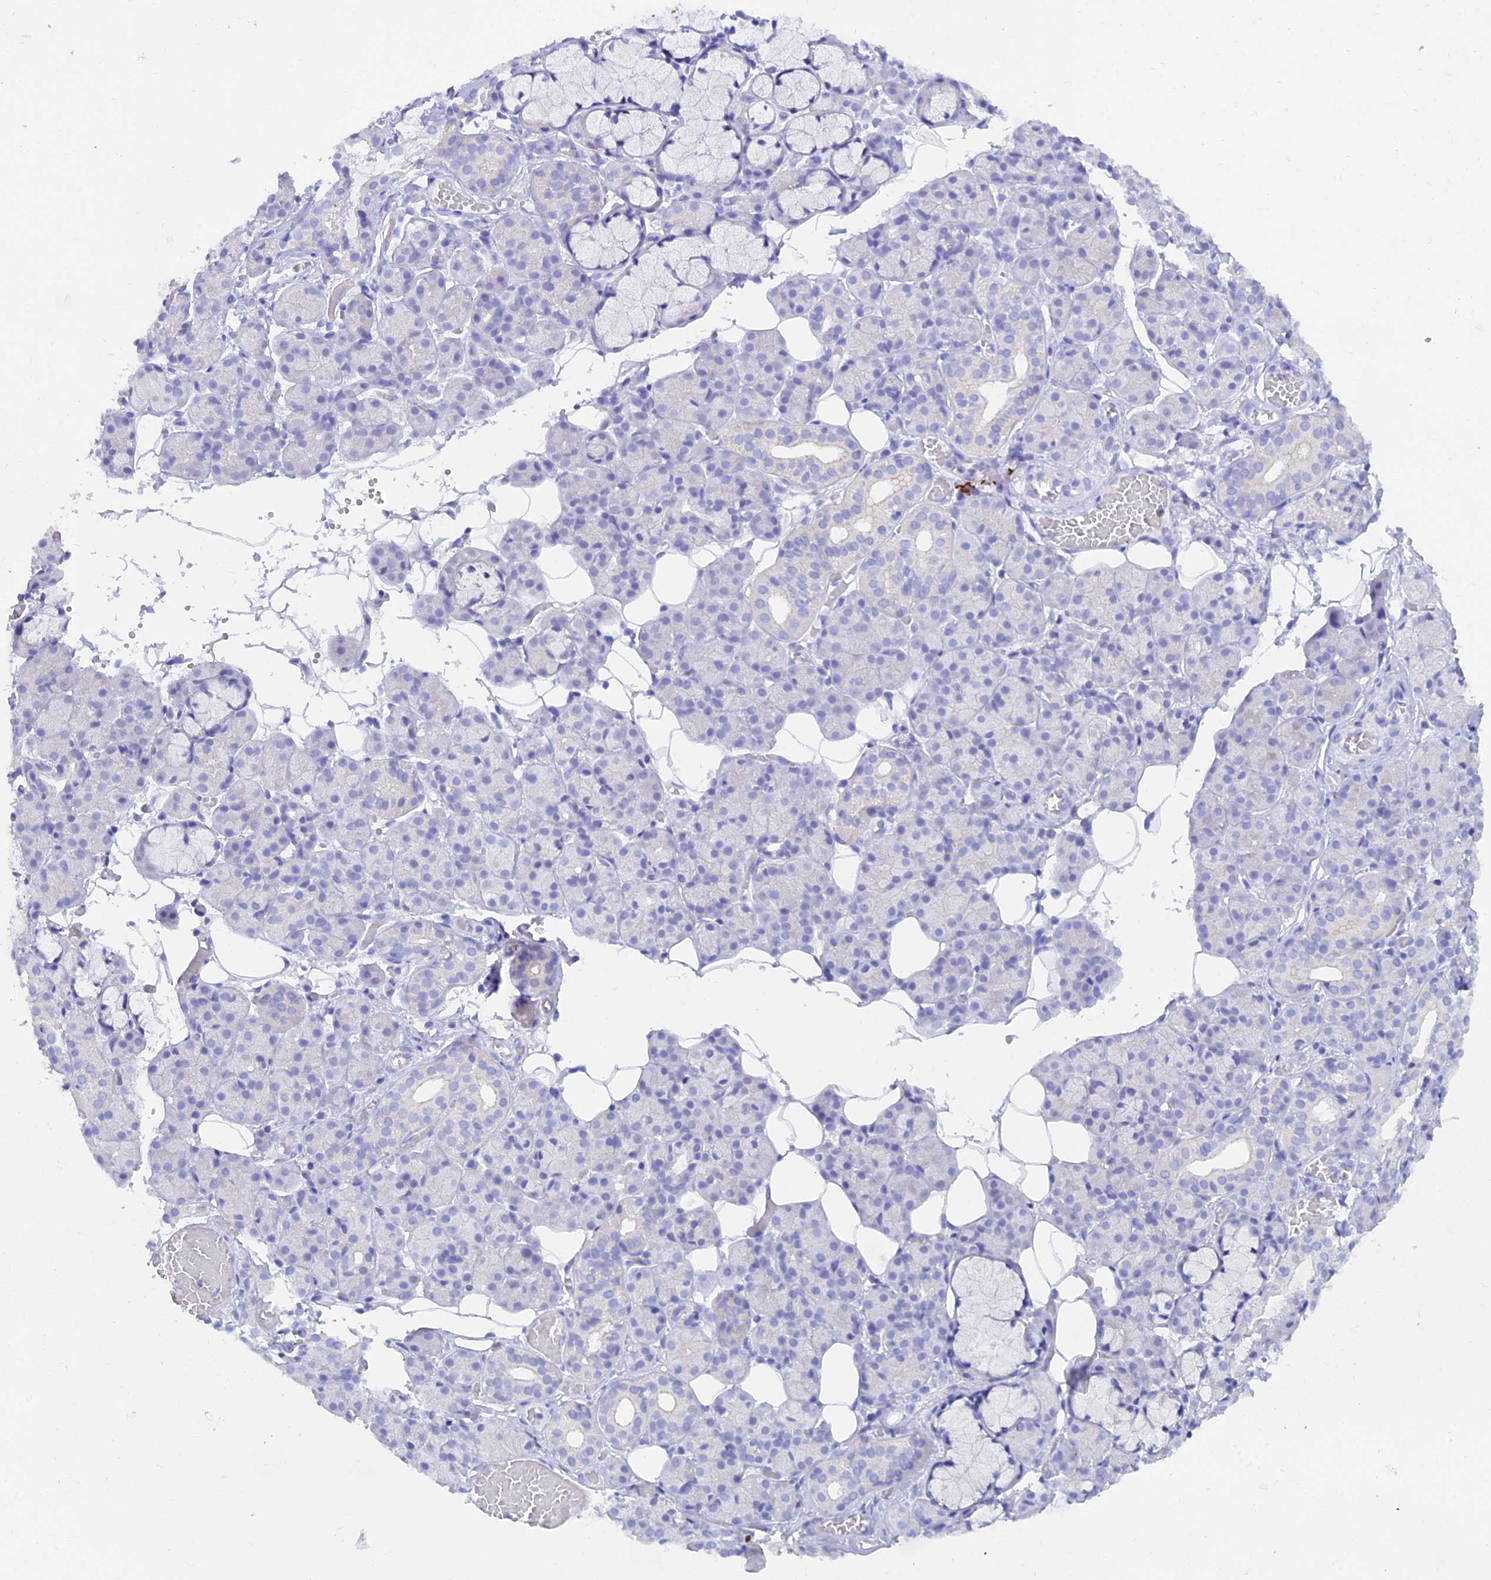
{"staining": {"intensity": "negative", "quantity": "none", "location": "none"}, "tissue": "salivary gland", "cell_type": "Glandular cells", "image_type": "normal", "snomed": [{"axis": "morphology", "description": "Normal tissue, NOS"}, {"axis": "topography", "description": "Salivary gland"}], "caption": "DAB immunohistochemical staining of benign salivary gland exhibits no significant staining in glandular cells. (IHC, brightfield microscopy, high magnification).", "gene": "REG1A", "patient": {"sex": "male", "age": 63}}